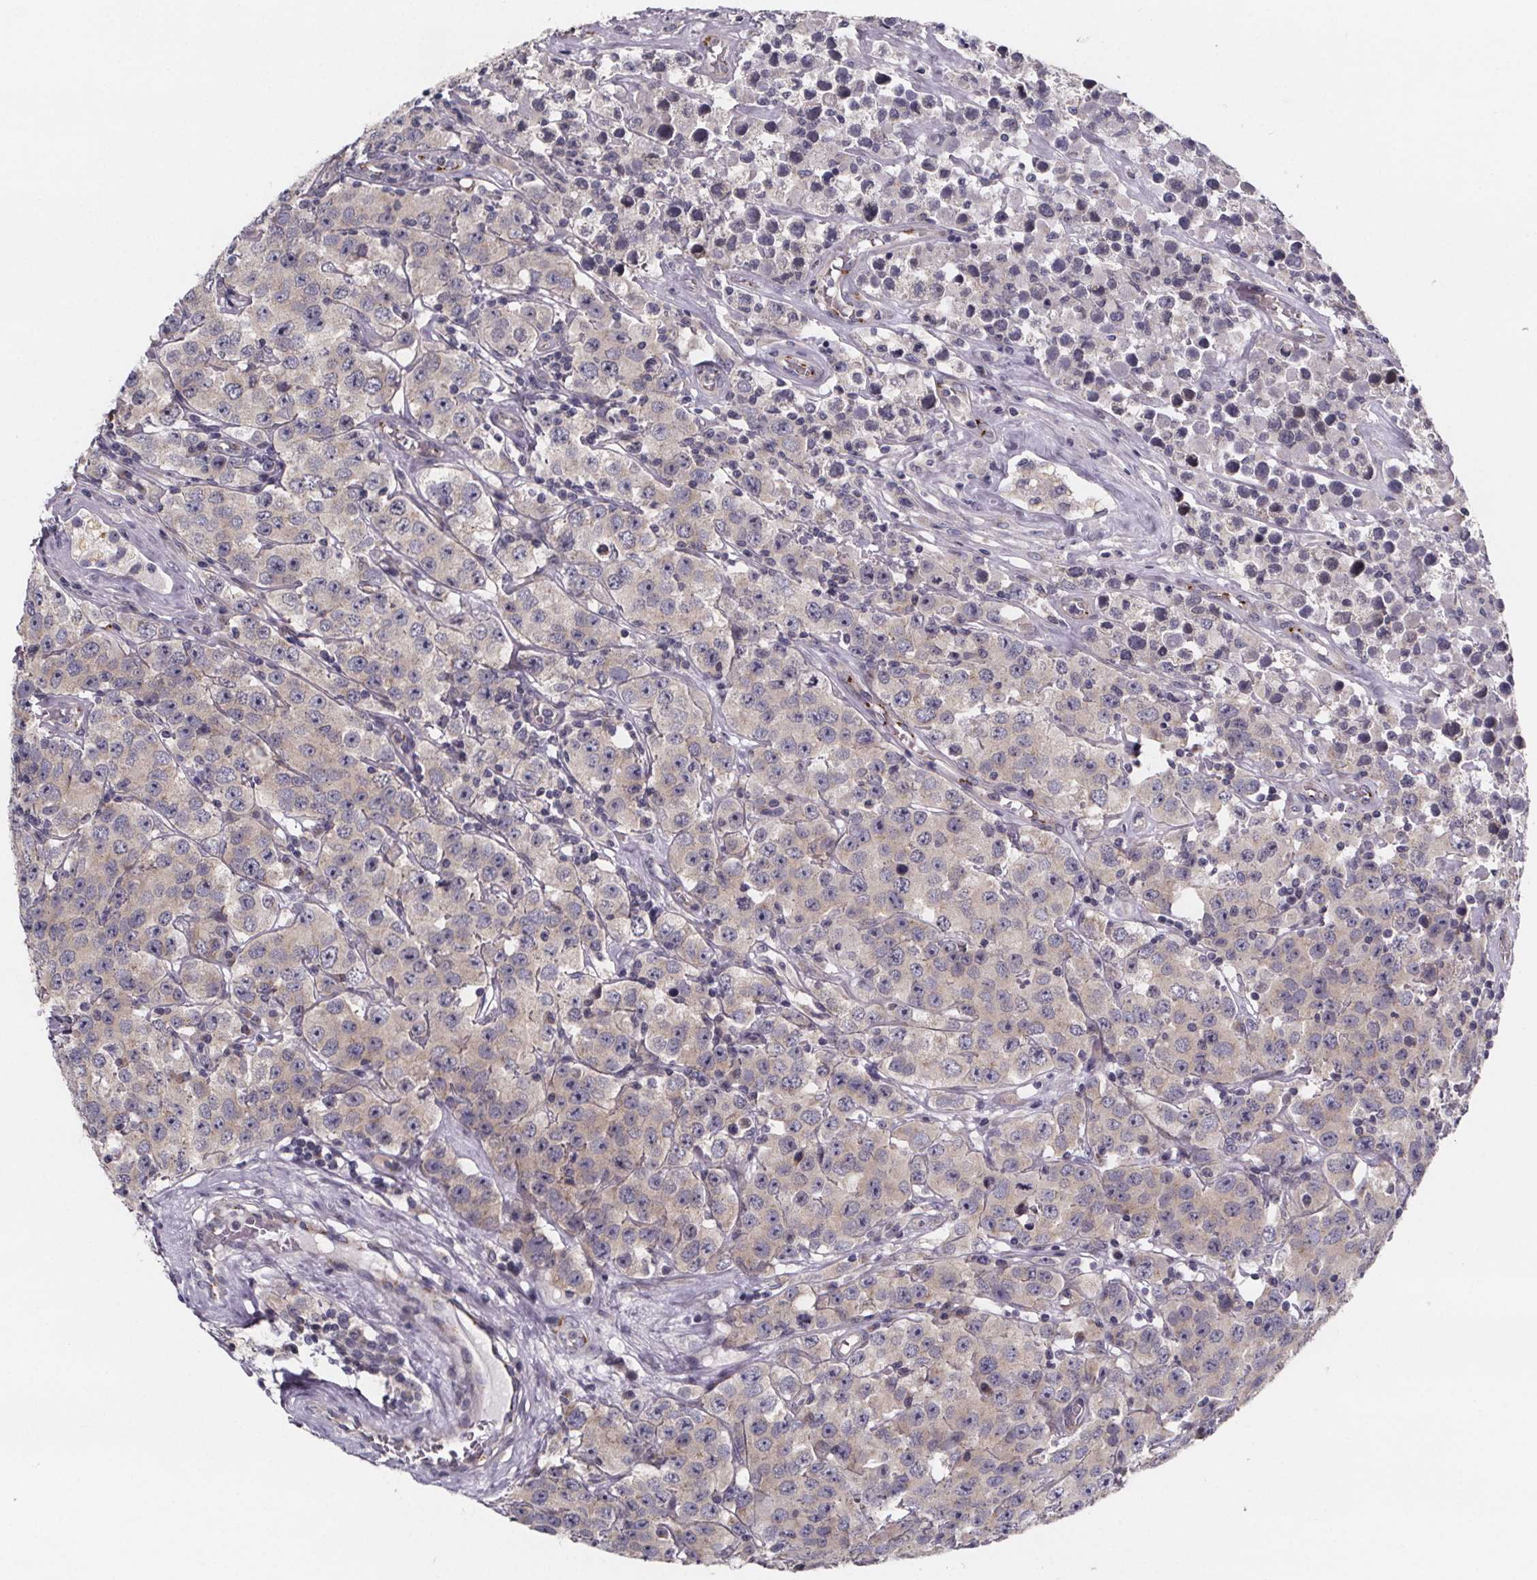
{"staining": {"intensity": "negative", "quantity": "none", "location": "none"}, "tissue": "testis cancer", "cell_type": "Tumor cells", "image_type": "cancer", "snomed": [{"axis": "morphology", "description": "Seminoma, NOS"}, {"axis": "topography", "description": "Testis"}], "caption": "An IHC micrograph of seminoma (testis) is shown. There is no staining in tumor cells of seminoma (testis).", "gene": "NDST1", "patient": {"sex": "male", "age": 52}}